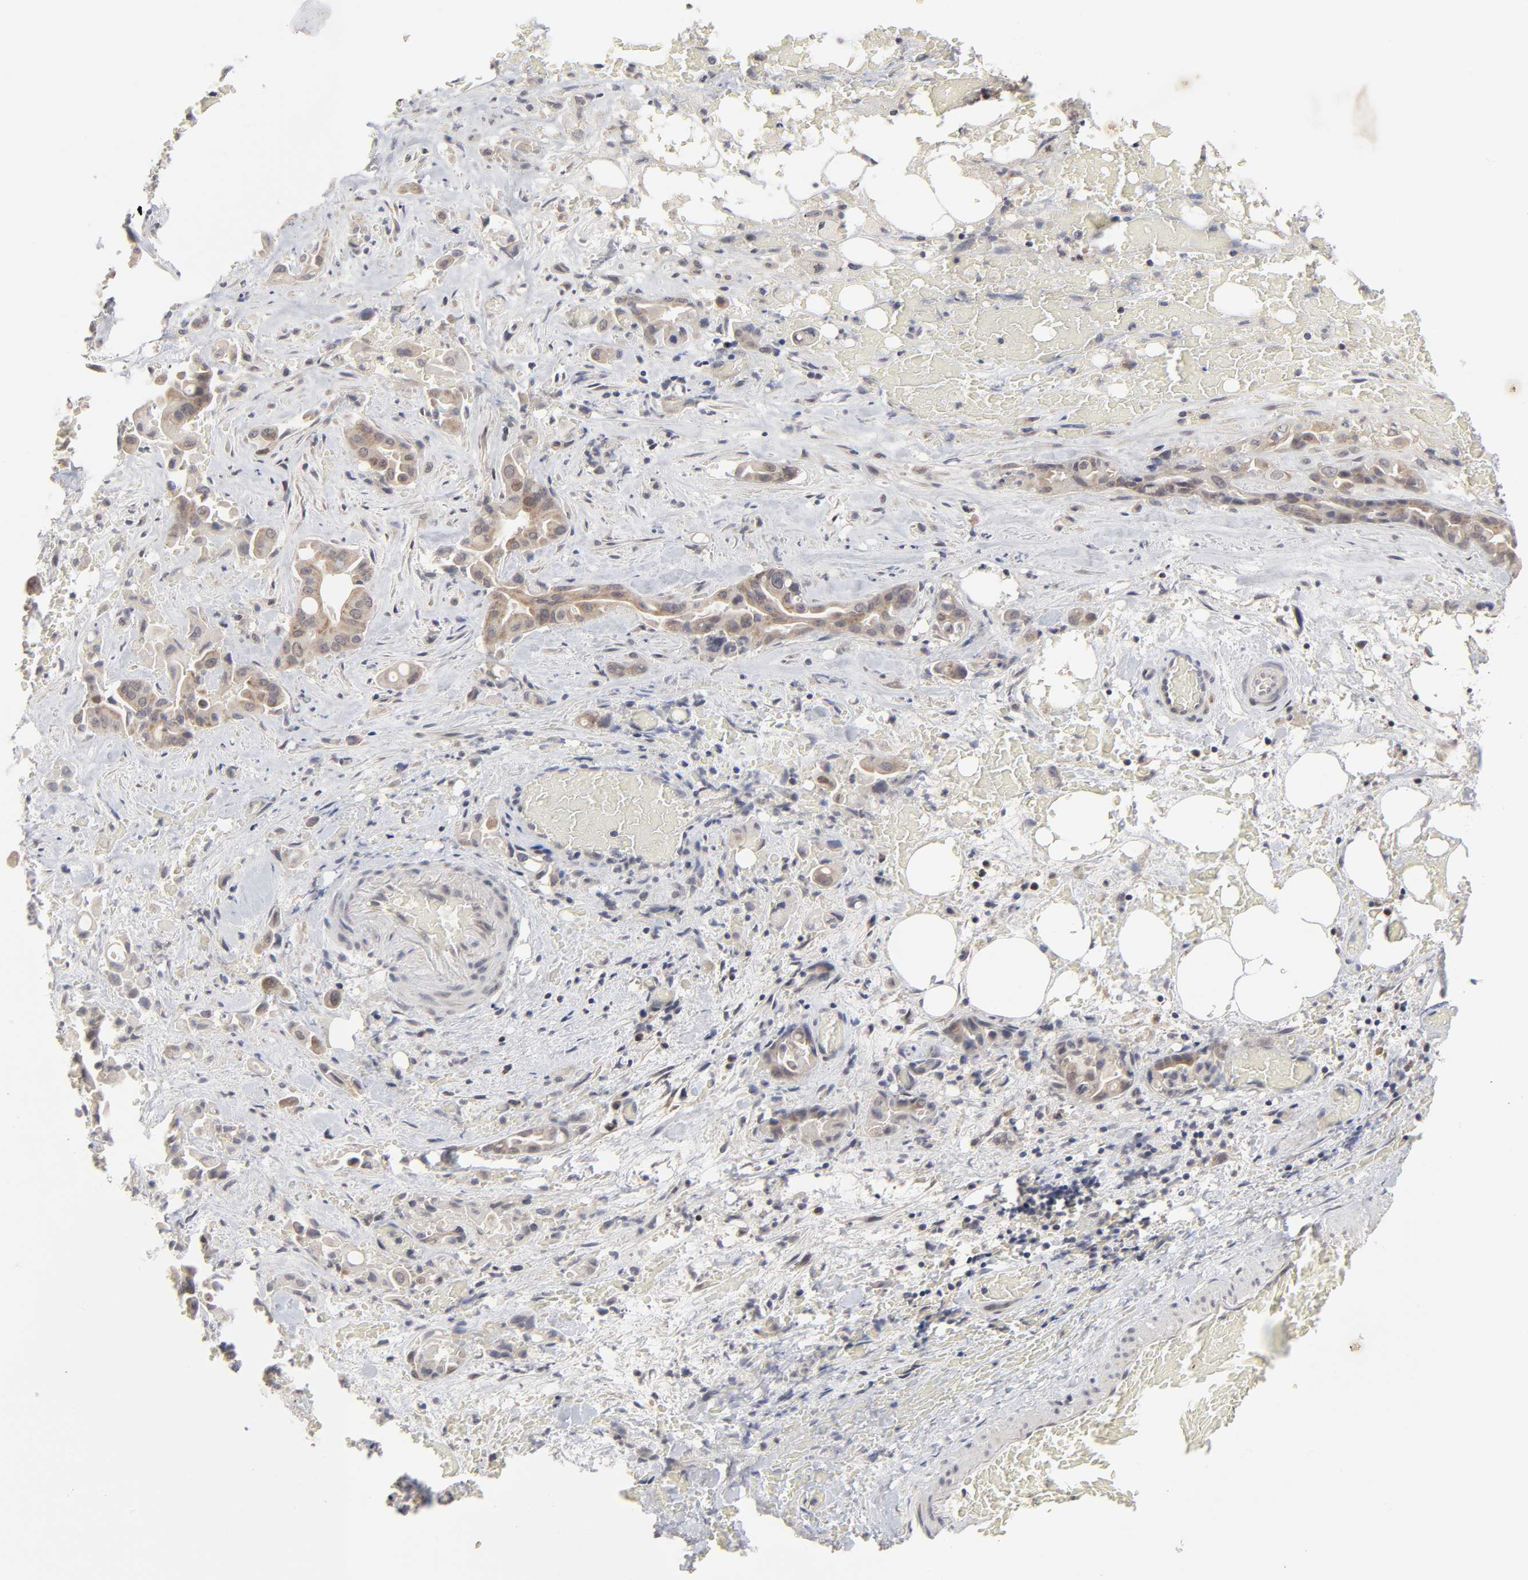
{"staining": {"intensity": "moderate", "quantity": ">75%", "location": "cytoplasmic/membranous"}, "tissue": "liver cancer", "cell_type": "Tumor cells", "image_type": "cancer", "snomed": [{"axis": "morphology", "description": "Cholangiocarcinoma"}, {"axis": "topography", "description": "Liver"}], "caption": "The micrograph reveals staining of liver cholangiocarcinoma, revealing moderate cytoplasmic/membranous protein staining (brown color) within tumor cells.", "gene": "AUH", "patient": {"sex": "female", "age": 68}}